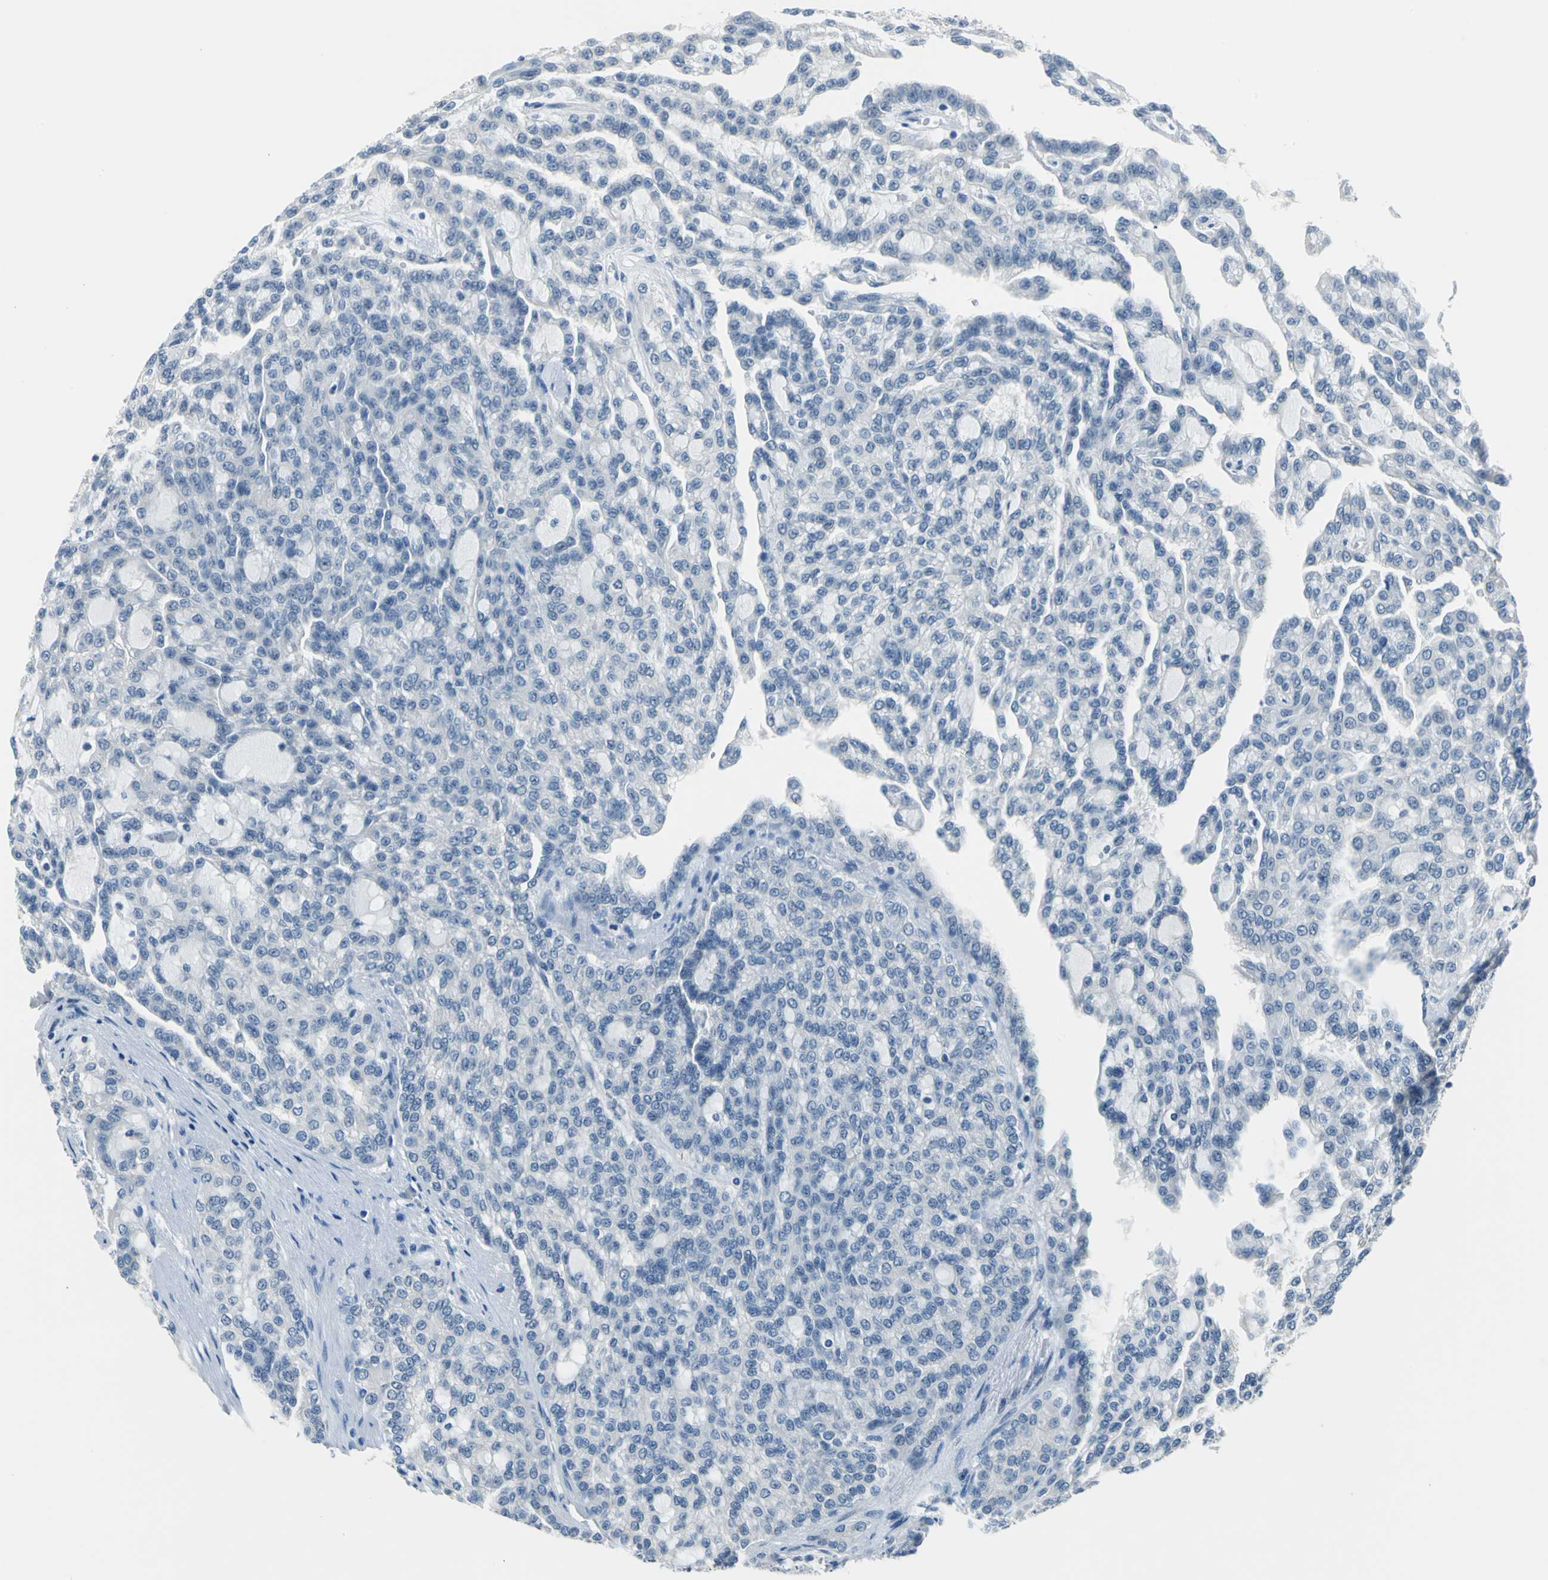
{"staining": {"intensity": "negative", "quantity": "none", "location": "none"}, "tissue": "renal cancer", "cell_type": "Tumor cells", "image_type": "cancer", "snomed": [{"axis": "morphology", "description": "Adenocarcinoma, NOS"}, {"axis": "topography", "description": "Kidney"}], "caption": "DAB (3,3'-diaminobenzidine) immunohistochemical staining of human renal cancer shows no significant positivity in tumor cells.", "gene": "ZNF415", "patient": {"sex": "male", "age": 63}}